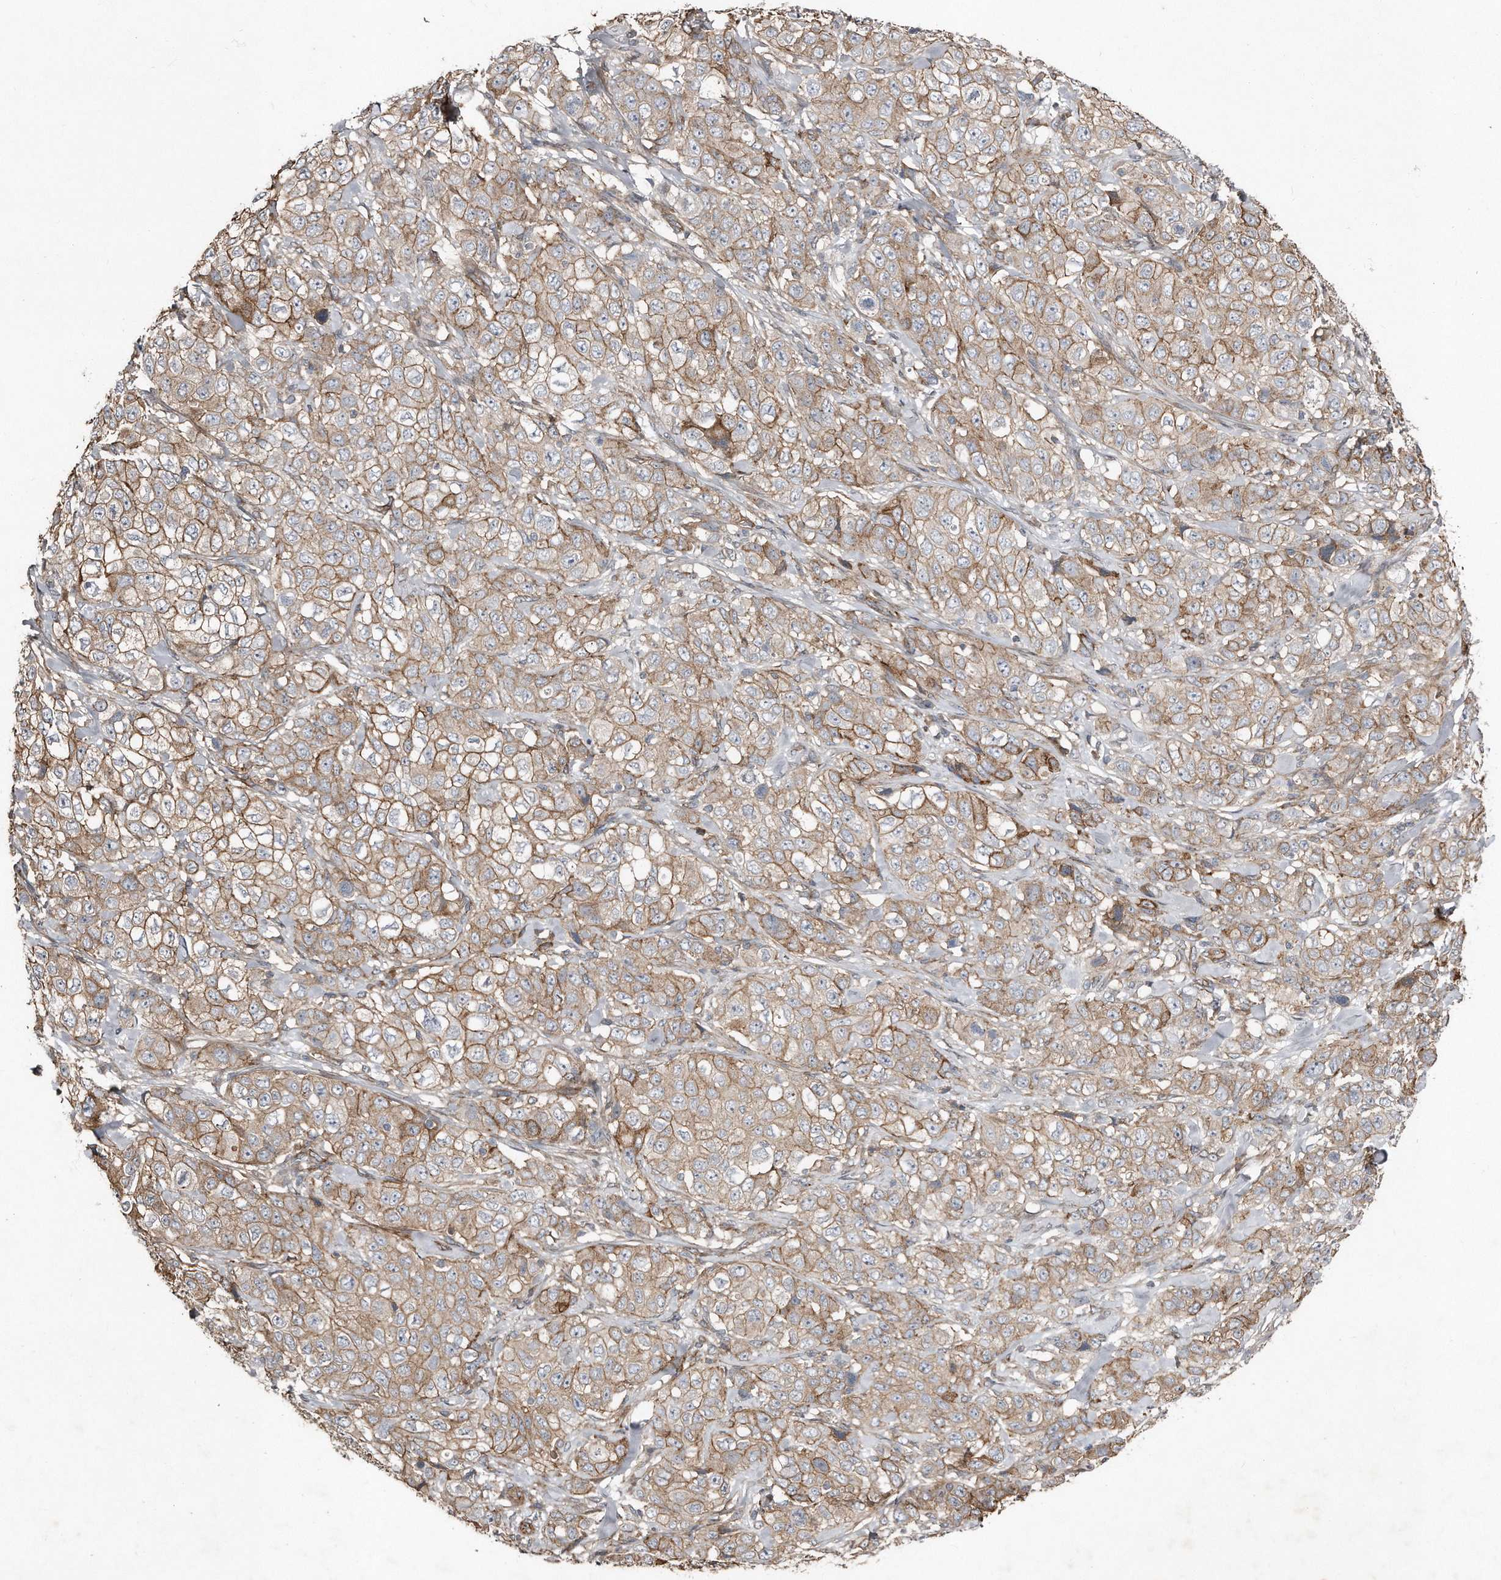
{"staining": {"intensity": "moderate", "quantity": ">75%", "location": "cytoplasmic/membranous"}, "tissue": "stomach cancer", "cell_type": "Tumor cells", "image_type": "cancer", "snomed": [{"axis": "morphology", "description": "Adenocarcinoma, NOS"}, {"axis": "topography", "description": "Stomach"}], "caption": "Immunohistochemical staining of adenocarcinoma (stomach) exhibits medium levels of moderate cytoplasmic/membranous expression in approximately >75% of tumor cells.", "gene": "SNAP47", "patient": {"sex": "male", "age": 48}}